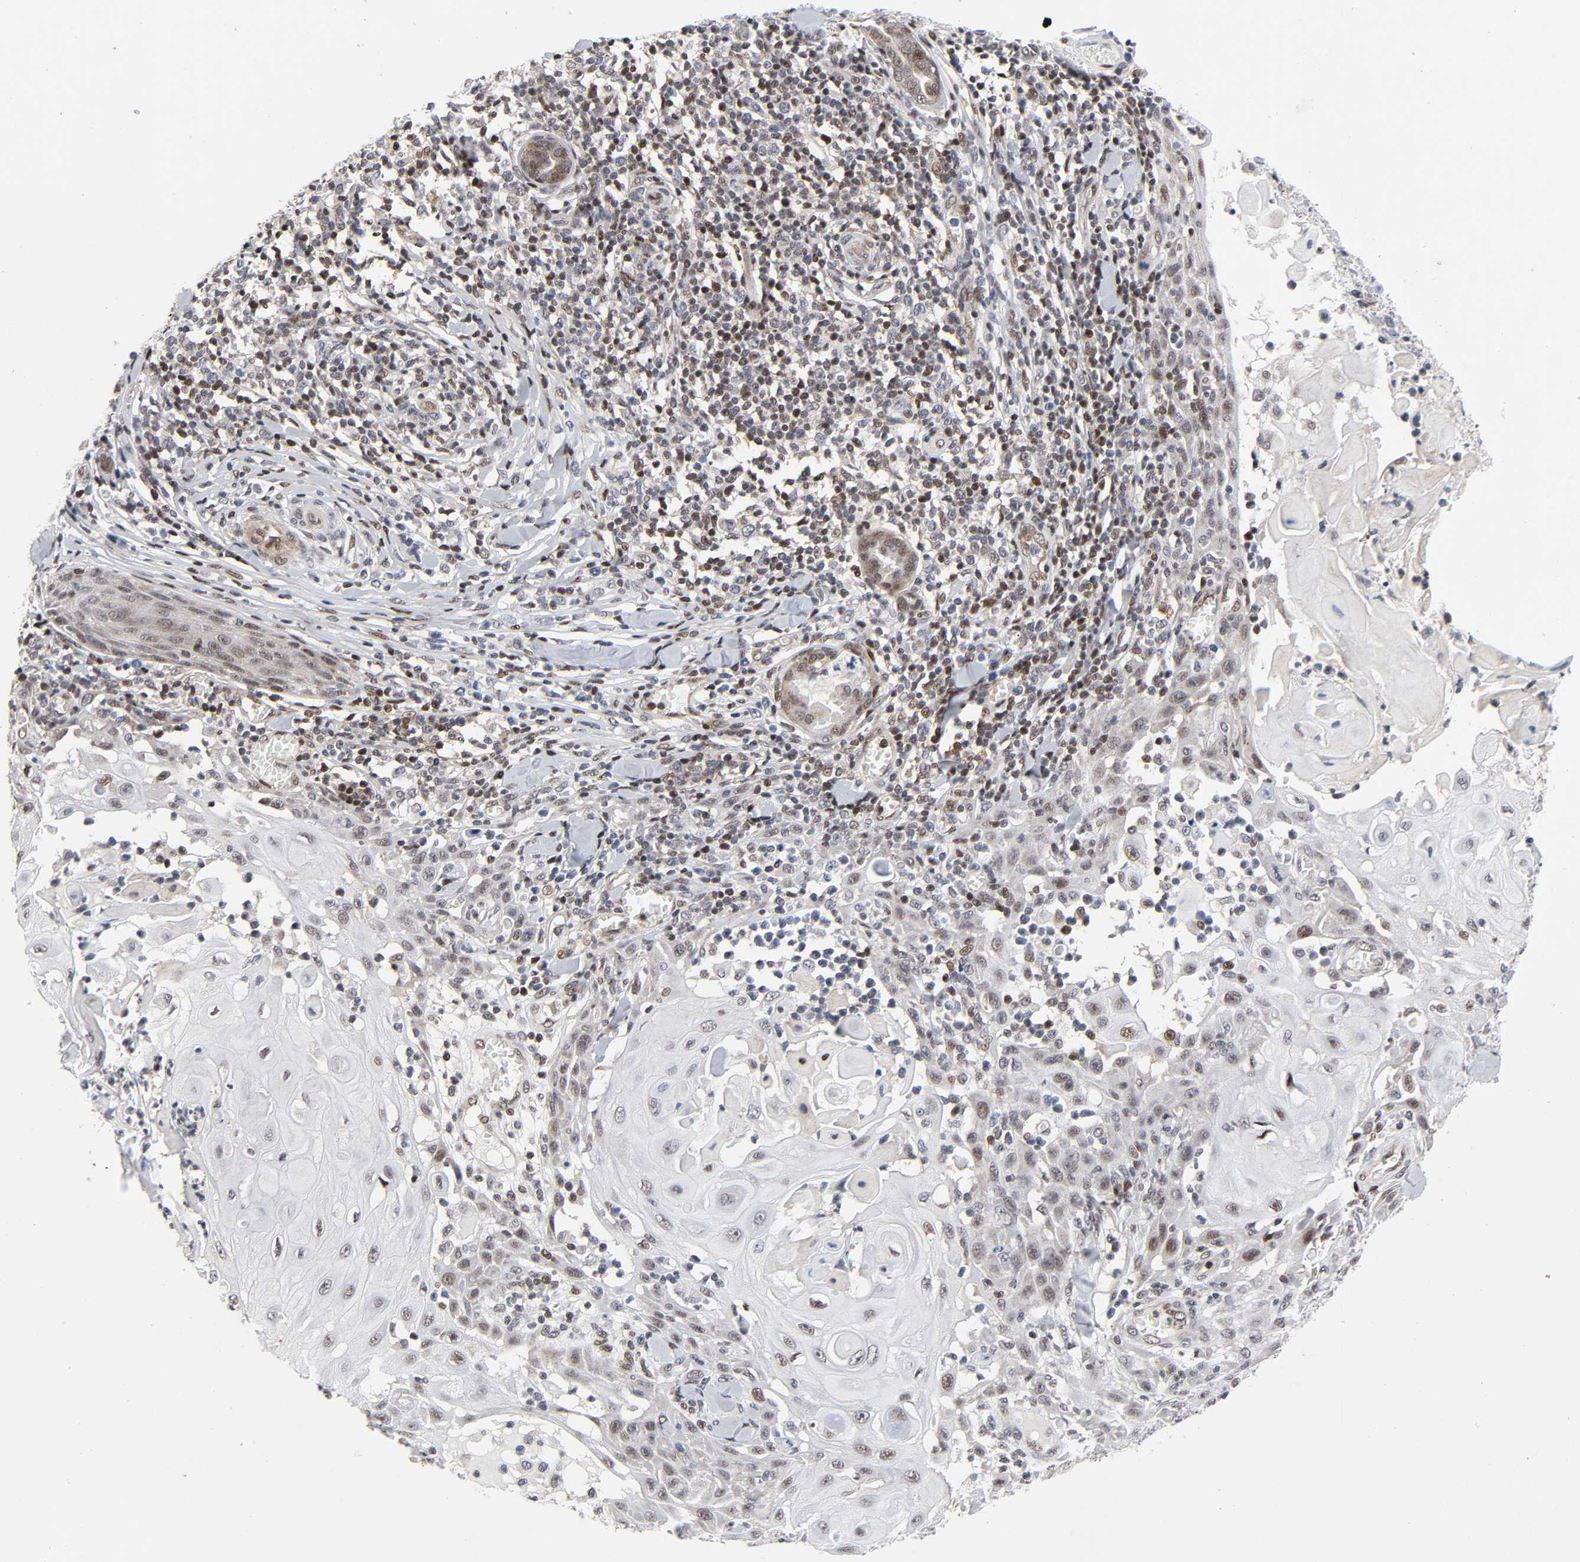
{"staining": {"intensity": "moderate", "quantity": "25%-75%", "location": "cytoplasmic/membranous,nuclear"}, "tissue": "skin cancer", "cell_type": "Tumor cells", "image_type": "cancer", "snomed": [{"axis": "morphology", "description": "Squamous cell carcinoma, NOS"}, {"axis": "topography", "description": "Skin"}], "caption": "Skin squamous cell carcinoma stained with DAB IHC reveals medium levels of moderate cytoplasmic/membranous and nuclear expression in approximately 25%-75% of tumor cells.", "gene": "STK38", "patient": {"sex": "male", "age": 24}}